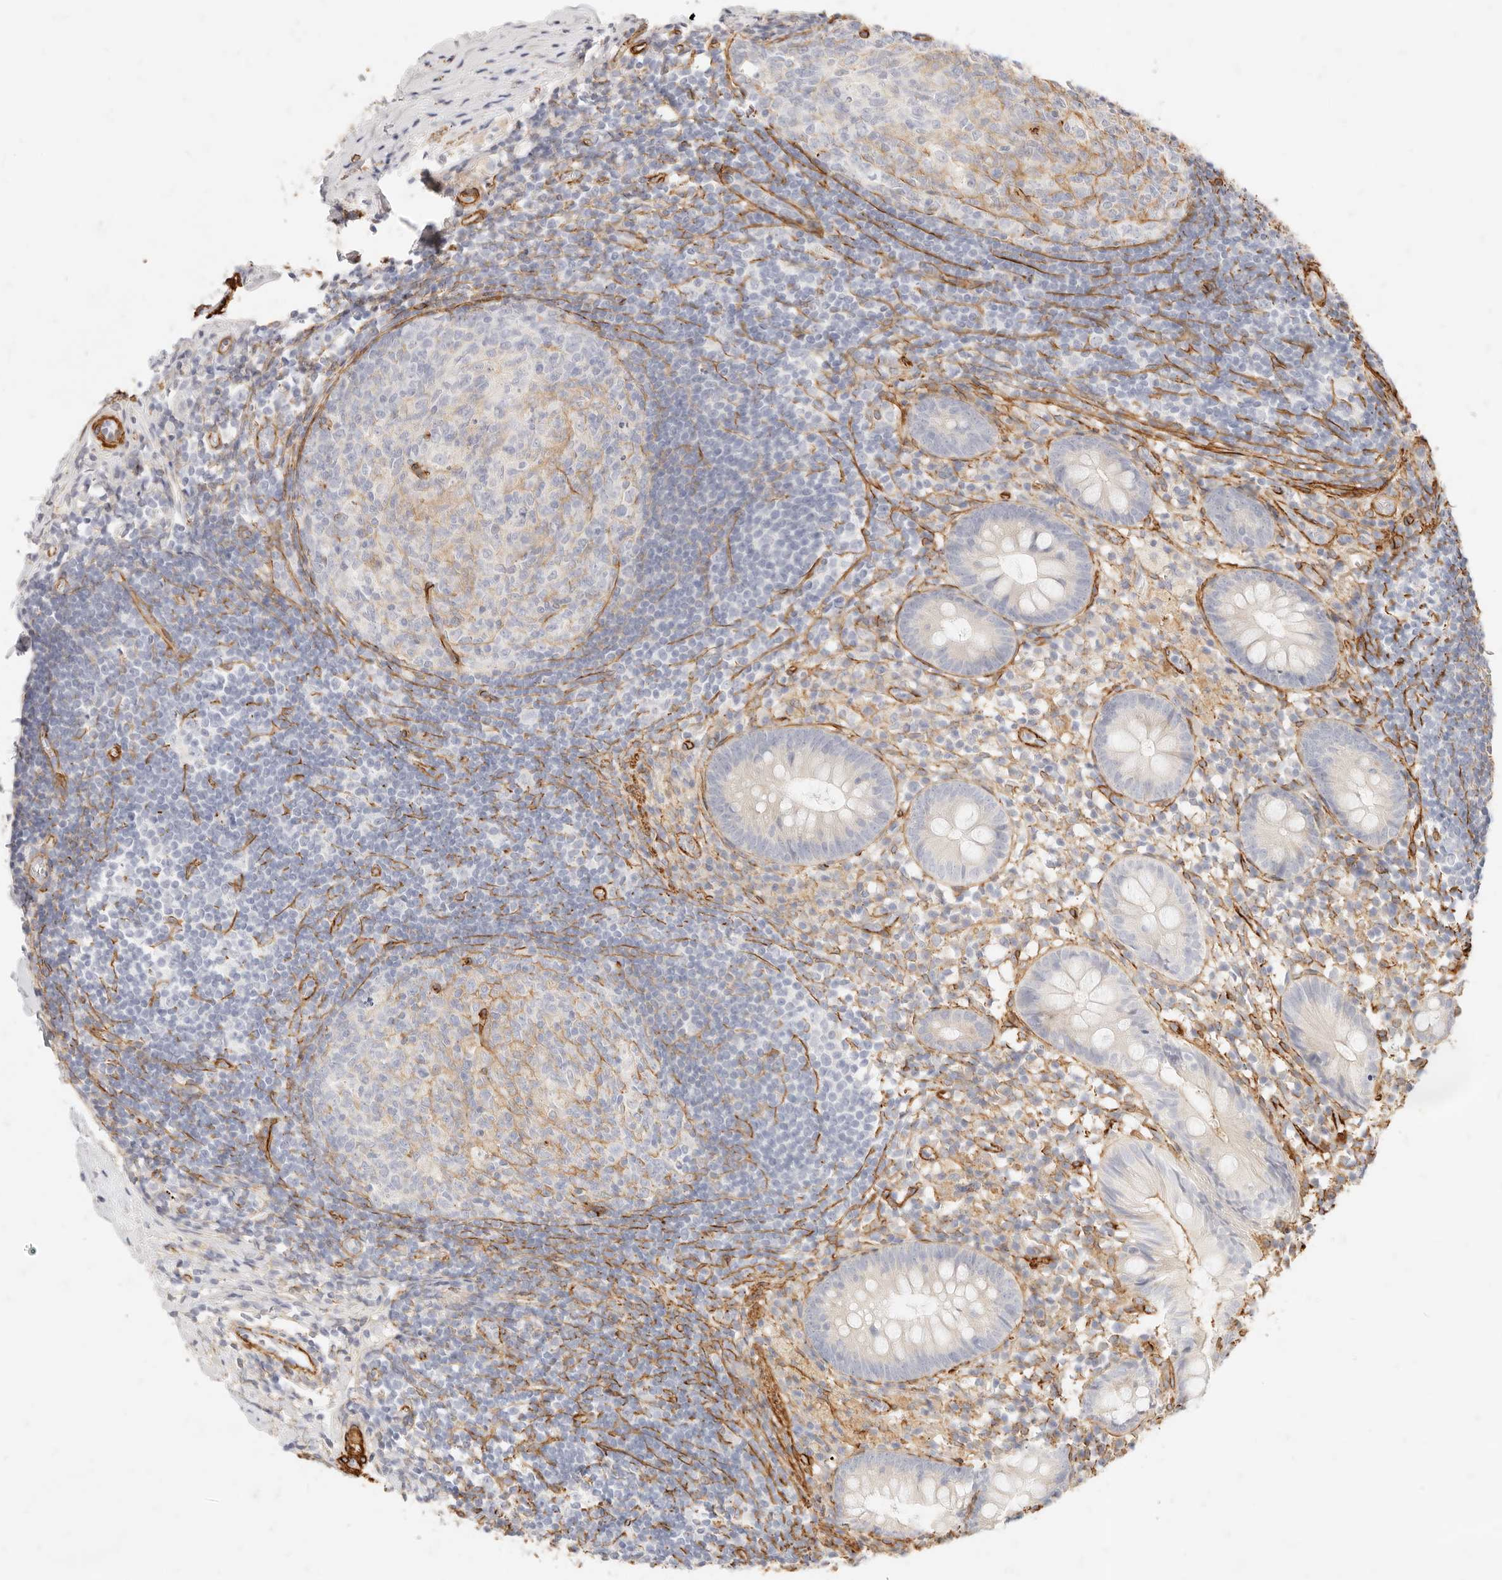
{"staining": {"intensity": "negative", "quantity": "none", "location": "none"}, "tissue": "appendix", "cell_type": "Glandular cells", "image_type": "normal", "snomed": [{"axis": "morphology", "description": "Normal tissue, NOS"}, {"axis": "topography", "description": "Appendix"}], "caption": "Protein analysis of unremarkable appendix reveals no significant positivity in glandular cells. (Immunohistochemistry, brightfield microscopy, high magnification).", "gene": "TMTC2", "patient": {"sex": "female", "age": 20}}